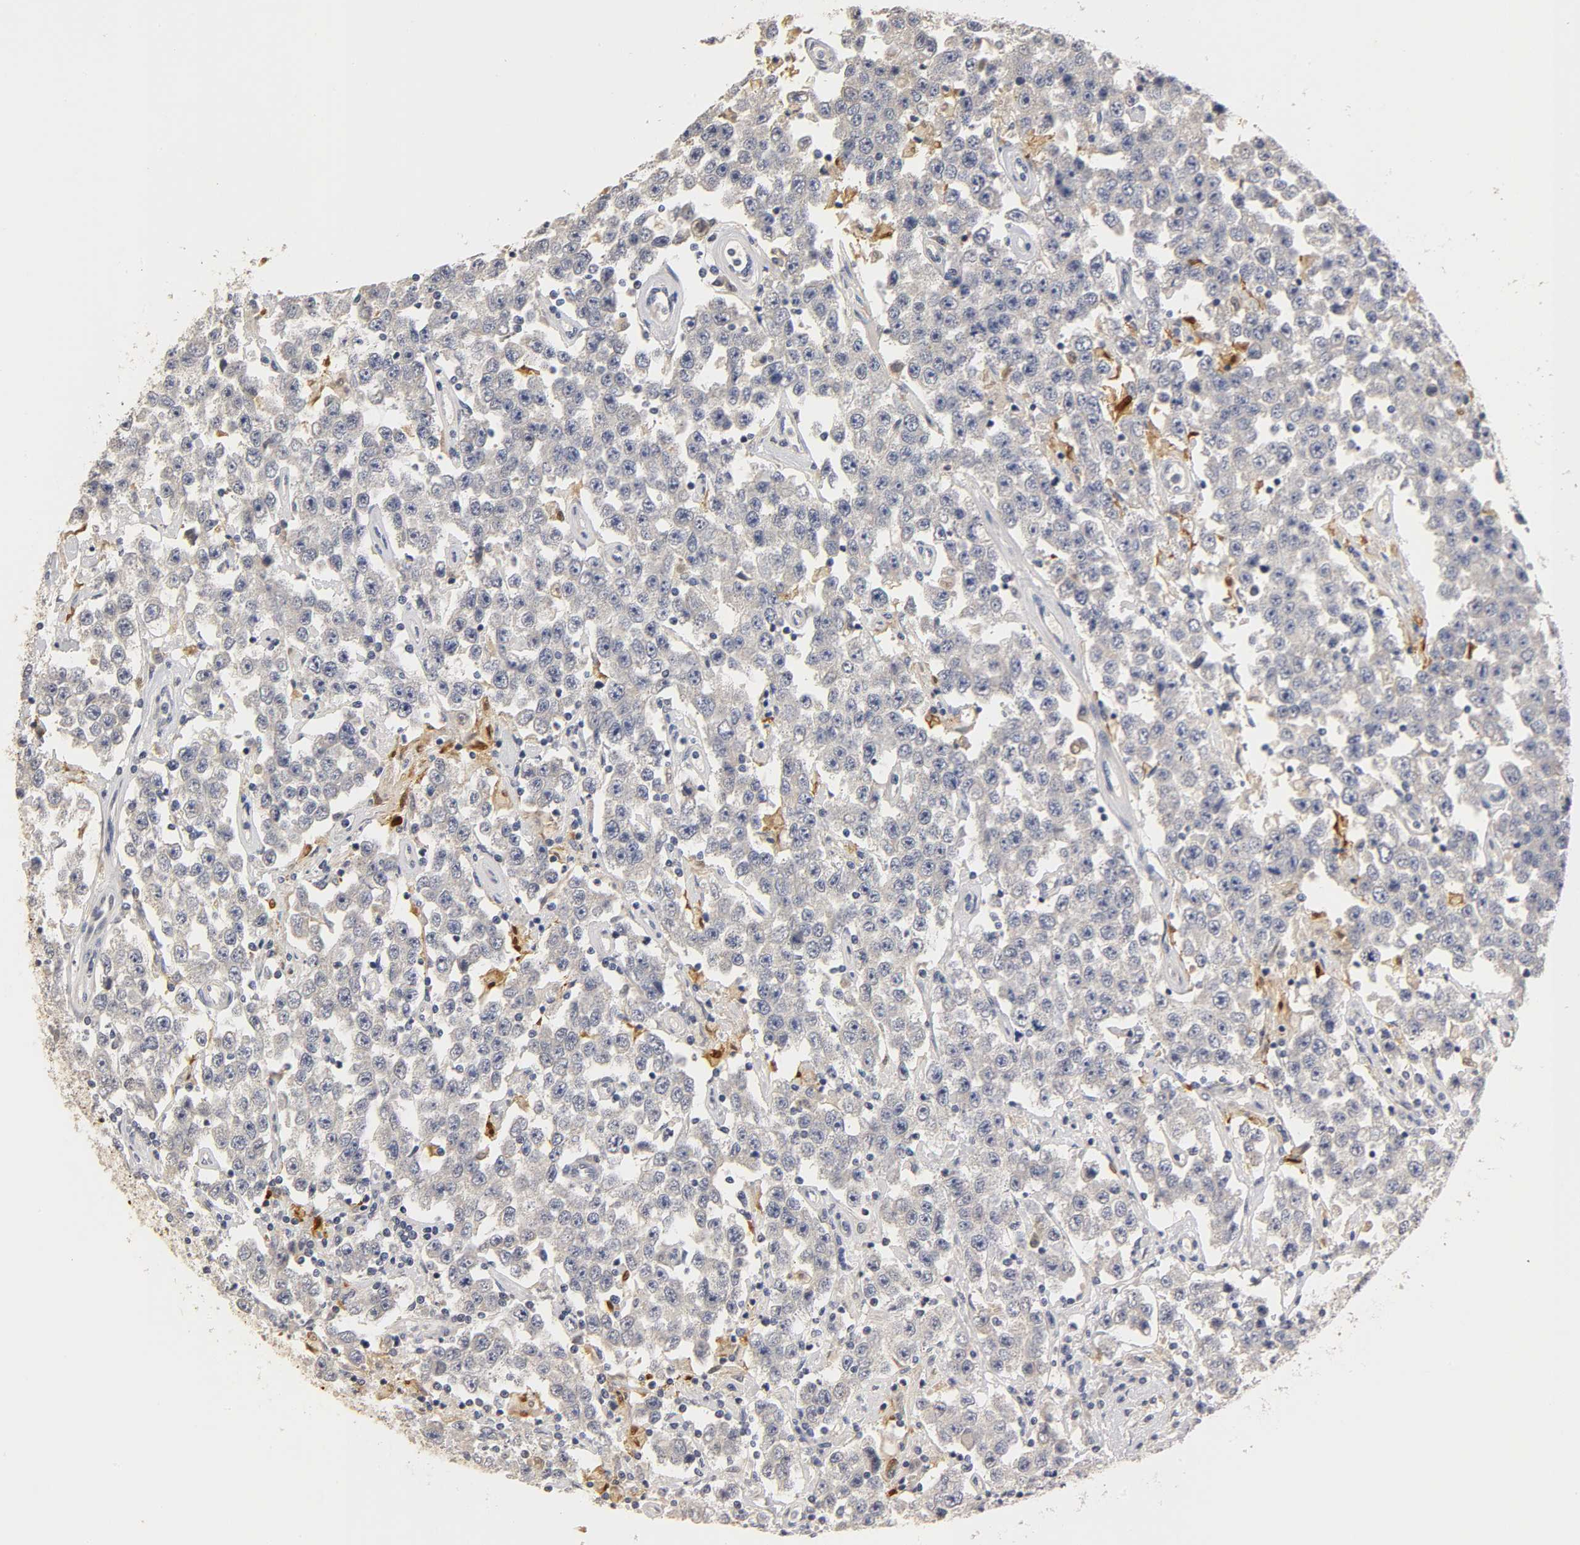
{"staining": {"intensity": "negative", "quantity": "none", "location": "none"}, "tissue": "testis cancer", "cell_type": "Tumor cells", "image_type": "cancer", "snomed": [{"axis": "morphology", "description": "Seminoma, NOS"}, {"axis": "topography", "description": "Testis"}], "caption": "The immunohistochemistry histopathology image has no significant positivity in tumor cells of testis seminoma tissue. (Immunohistochemistry (ihc), brightfield microscopy, high magnification).", "gene": "OVOL1", "patient": {"sex": "male", "age": 52}}